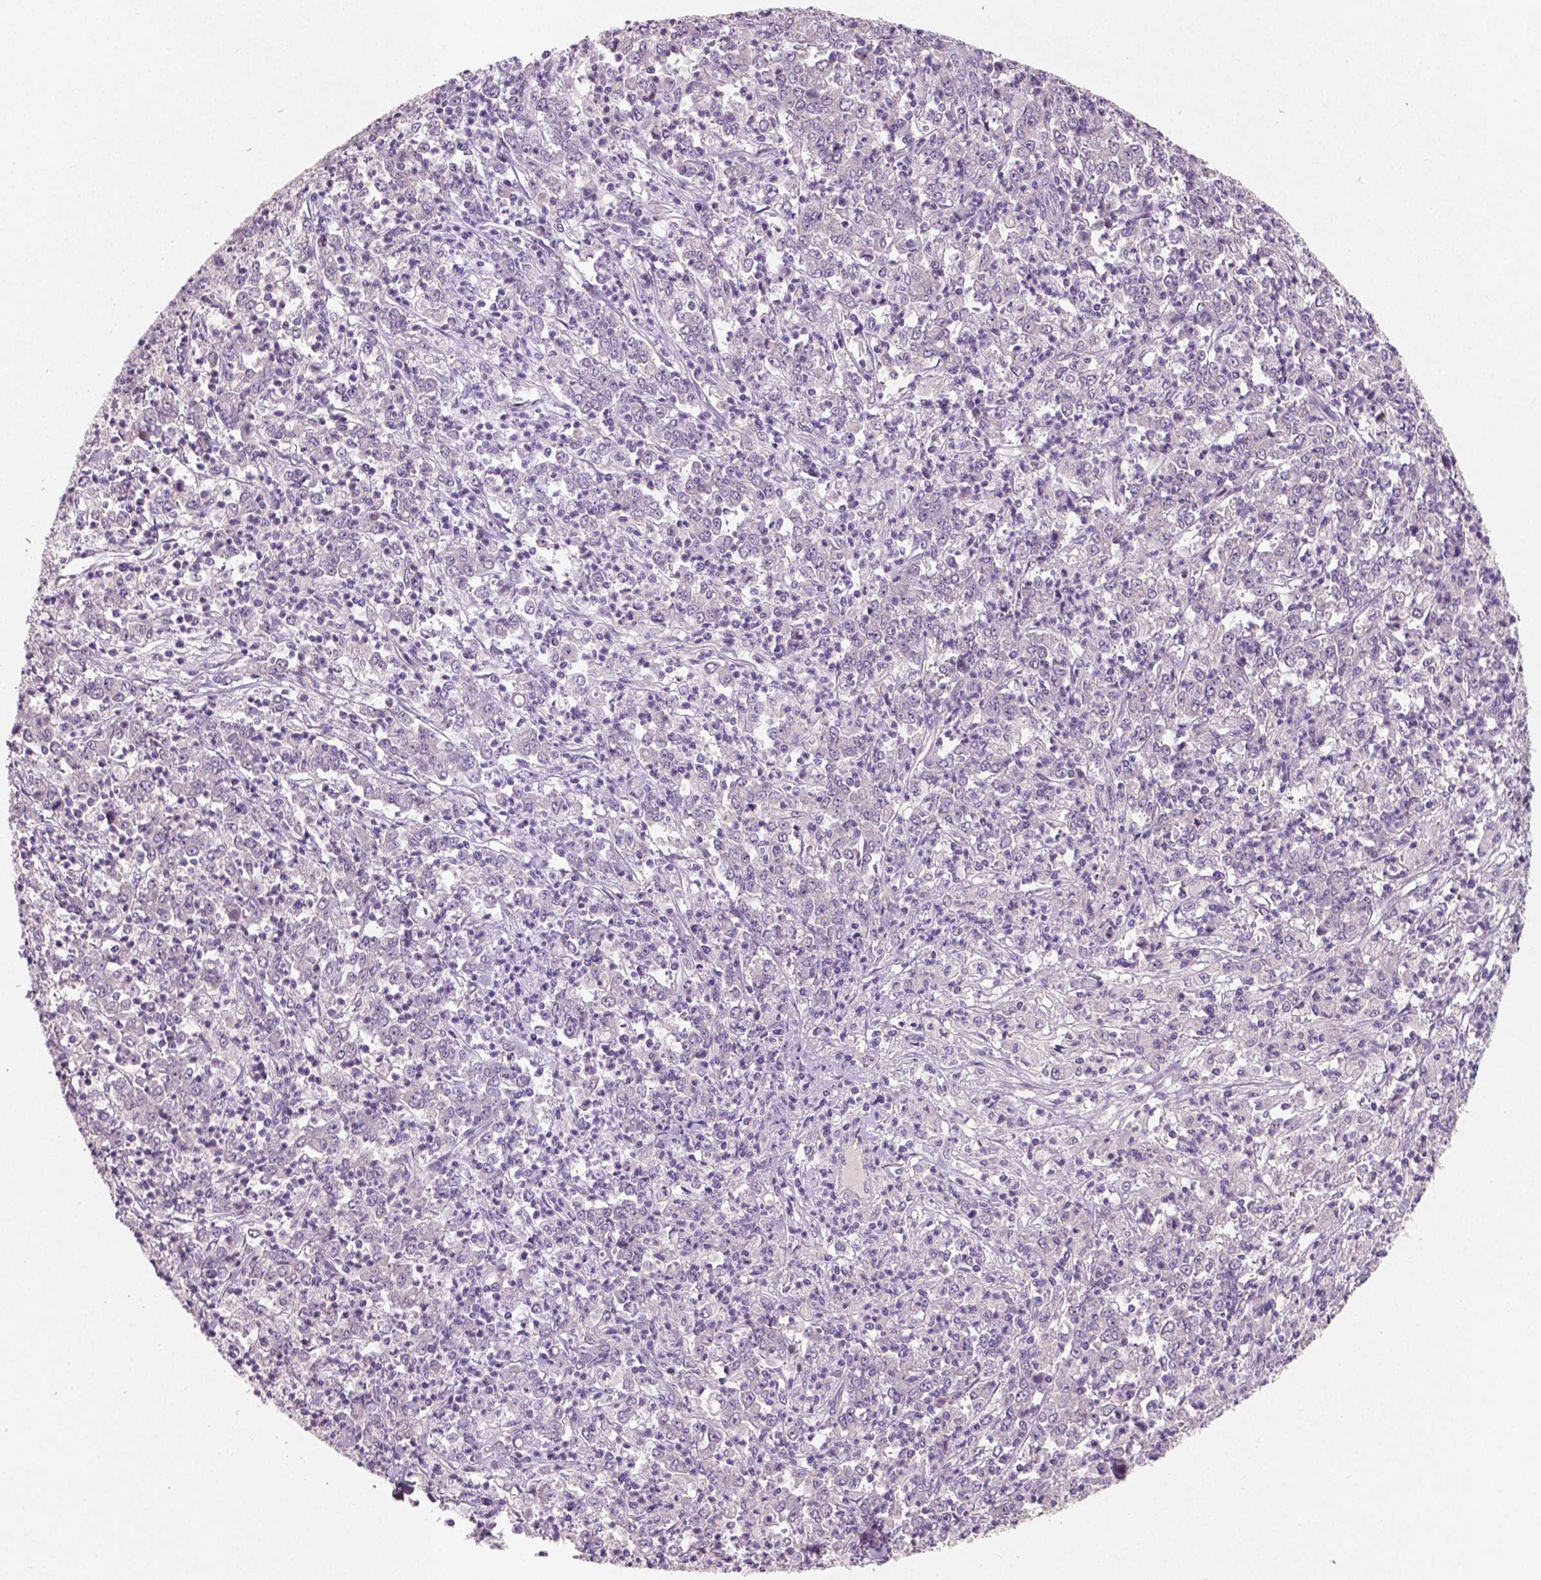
{"staining": {"intensity": "negative", "quantity": "none", "location": "none"}, "tissue": "stomach cancer", "cell_type": "Tumor cells", "image_type": "cancer", "snomed": [{"axis": "morphology", "description": "Adenocarcinoma, NOS"}, {"axis": "topography", "description": "Stomach, lower"}], "caption": "This is a micrograph of immunohistochemistry (IHC) staining of stomach cancer (adenocarcinoma), which shows no positivity in tumor cells.", "gene": "LSM14B", "patient": {"sex": "female", "age": 71}}